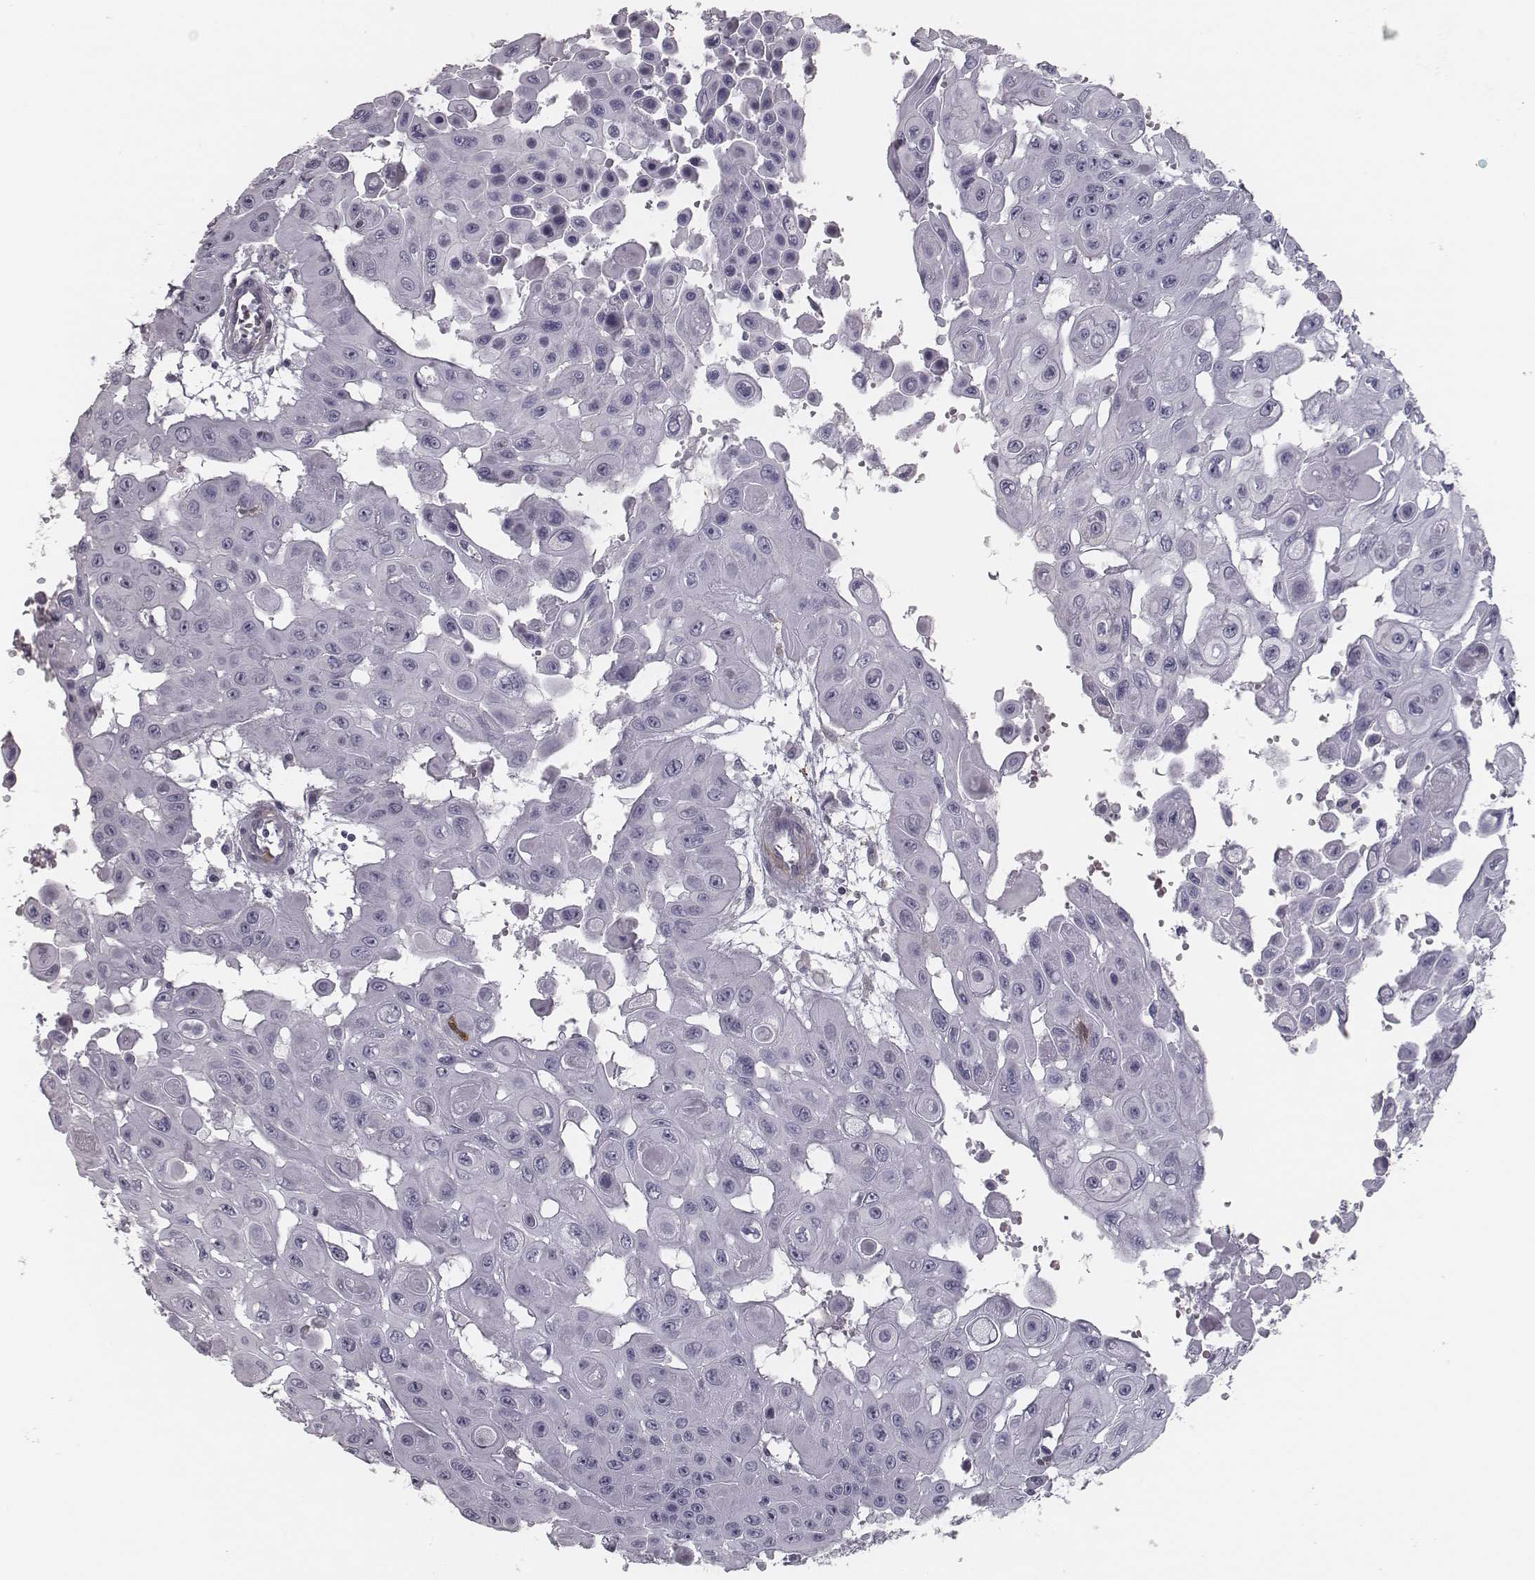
{"staining": {"intensity": "negative", "quantity": "none", "location": "none"}, "tissue": "head and neck cancer", "cell_type": "Tumor cells", "image_type": "cancer", "snomed": [{"axis": "morphology", "description": "Adenocarcinoma, NOS"}, {"axis": "topography", "description": "Head-Neck"}], "caption": "Immunohistochemical staining of head and neck cancer demonstrates no significant staining in tumor cells.", "gene": "ISYNA1", "patient": {"sex": "male", "age": 73}}